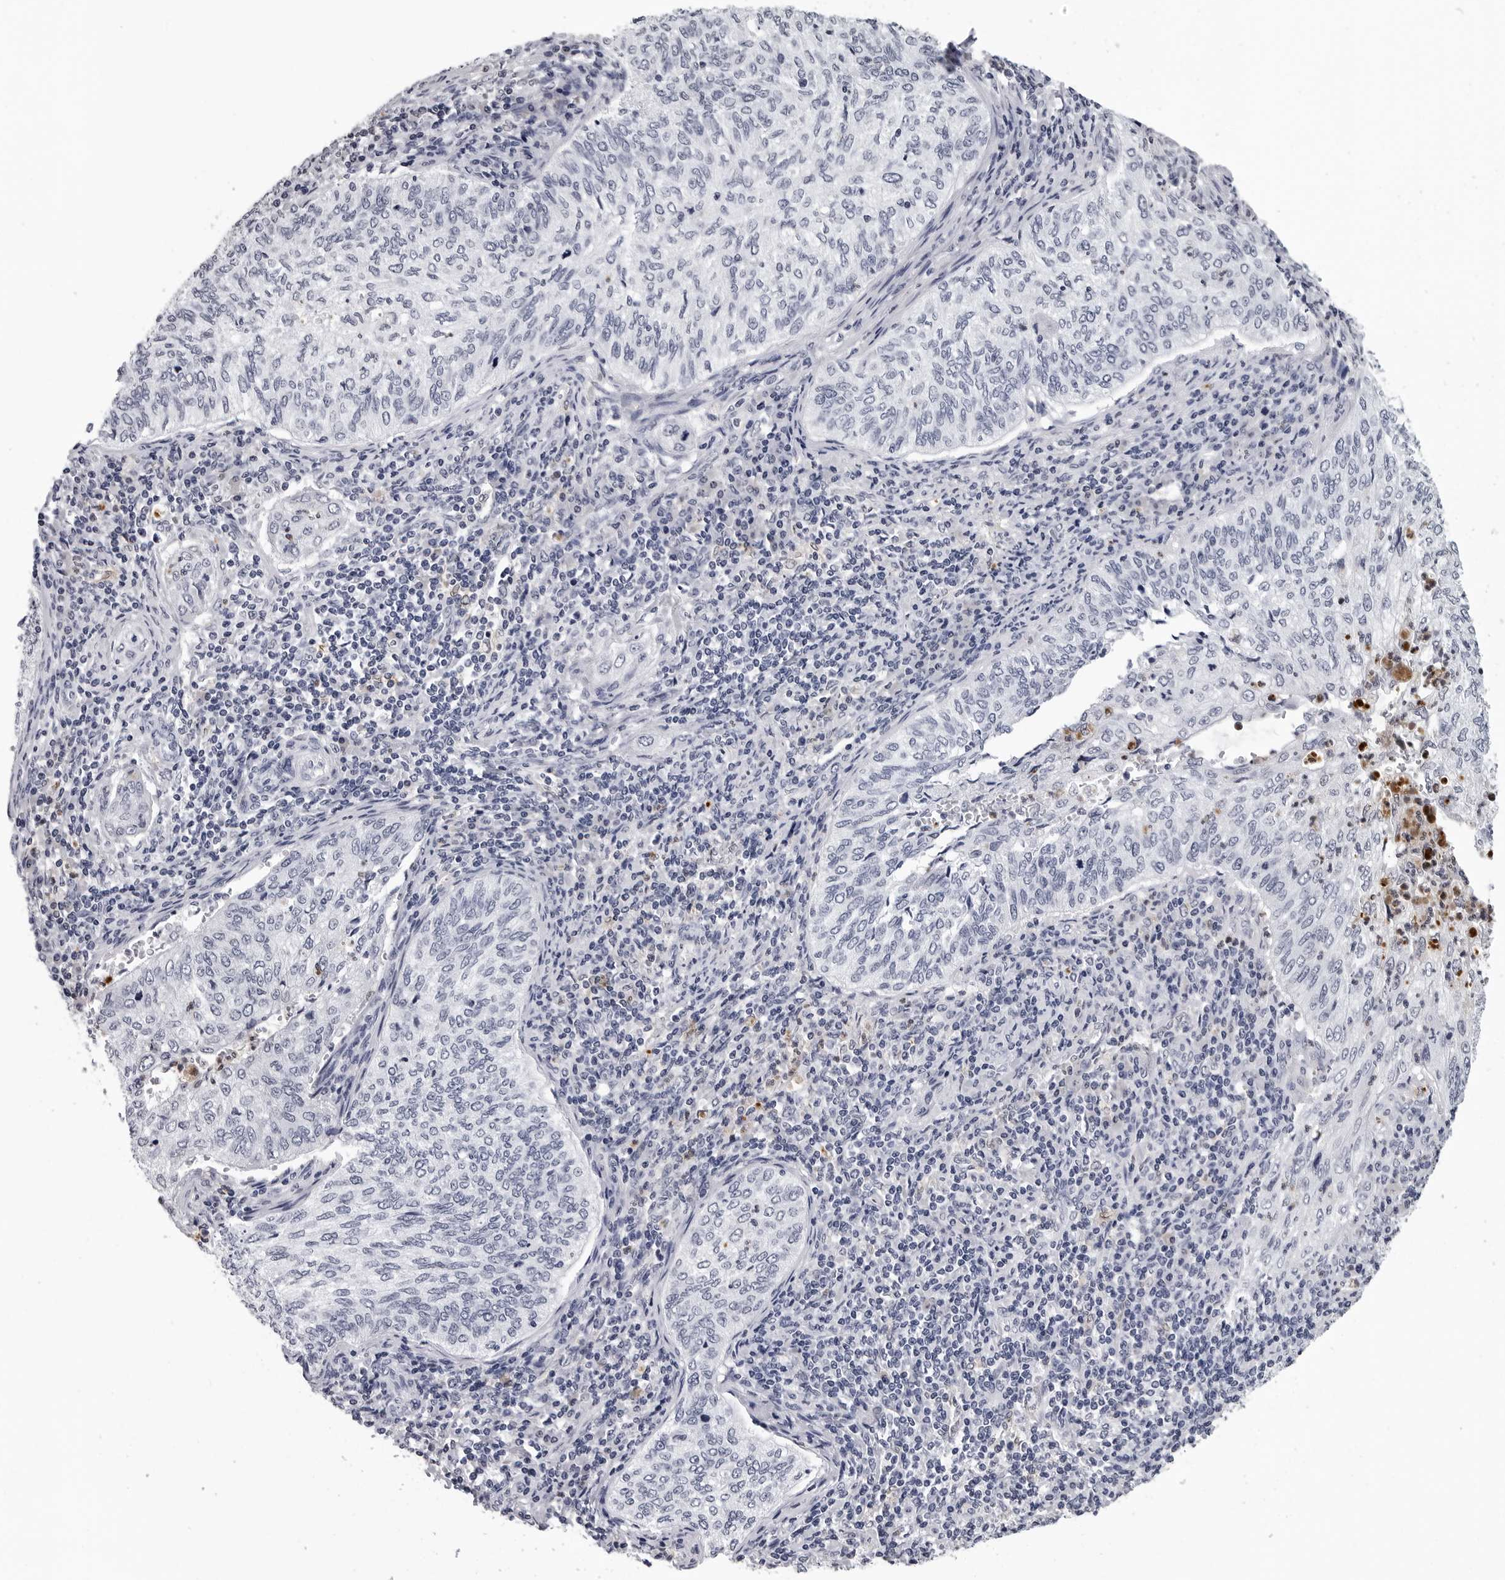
{"staining": {"intensity": "negative", "quantity": "none", "location": "none"}, "tissue": "cervical cancer", "cell_type": "Tumor cells", "image_type": "cancer", "snomed": [{"axis": "morphology", "description": "Squamous cell carcinoma, NOS"}, {"axis": "topography", "description": "Cervix"}], "caption": "An IHC histopathology image of cervical cancer is shown. There is no staining in tumor cells of cervical cancer. (Immunohistochemistry, brightfield microscopy, high magnification).", "gene": "TRMT13", "patient": {"sex": "female", "age": 30}}